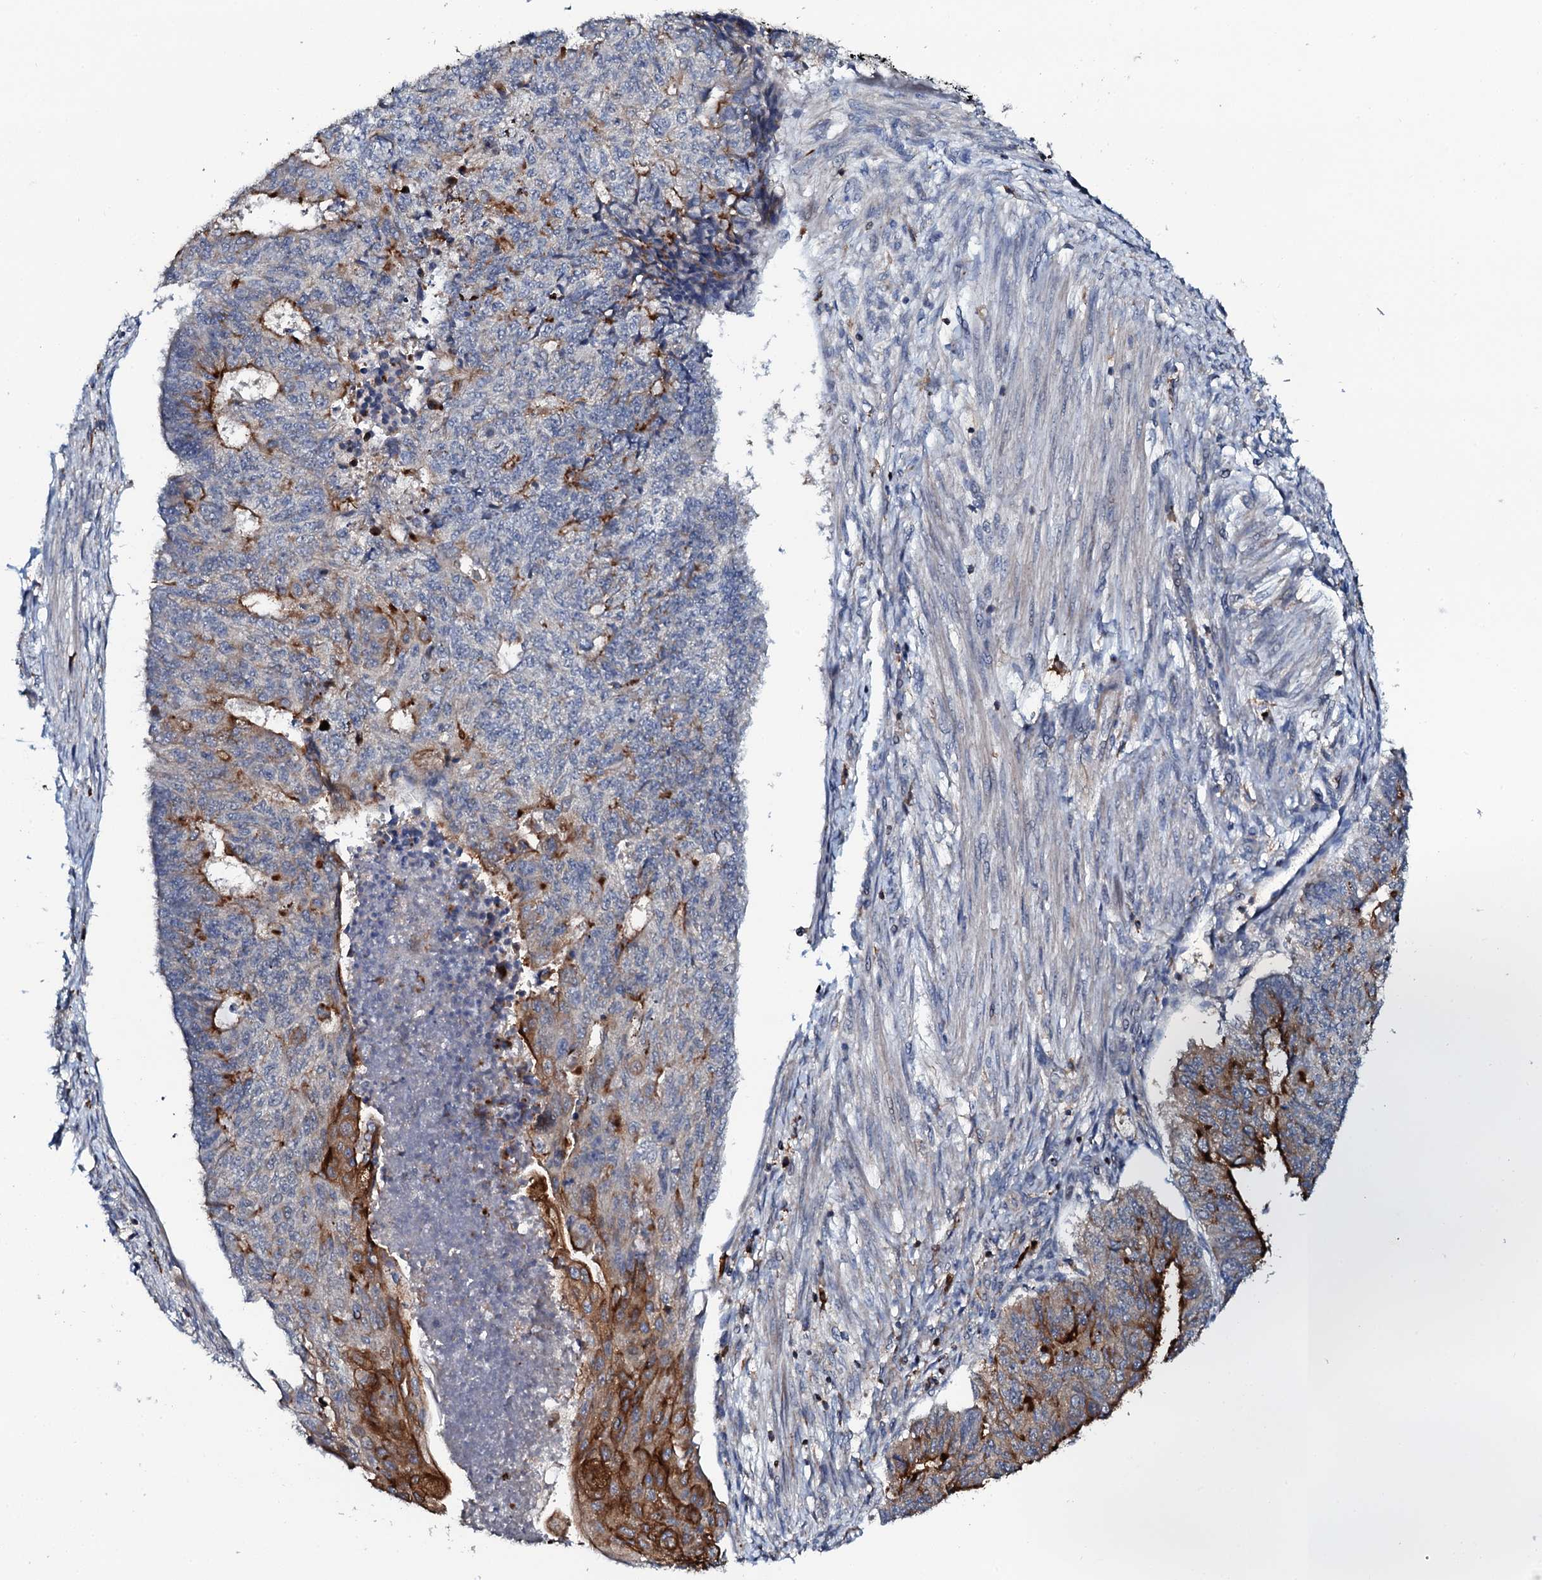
{"staining": {"intensity": "strong", "quantity": "25%-75%", "location": "cytoplasmic/membranous"}, "tissue": "endometrial cancer", "cell_type": "Tumor cells", "image_type": "cancer", "snomed": [{"axis": "morphology", "description": "Adenocarcinoma, NOS"}, {"axis": "topography", "description": "Endometrium"}], "caption": "IHC (DAB) staining of human endometrial cancer shows strong cytoplasmic/membranous protein expression in approximately 25%-75% of tumor cells. (DAB (3,3'-diaminobenzidine) IHC with brightfield microscopy, high magnification).", "gene": "VAMP8", "patient": {"sex": "female", "age": 32}}